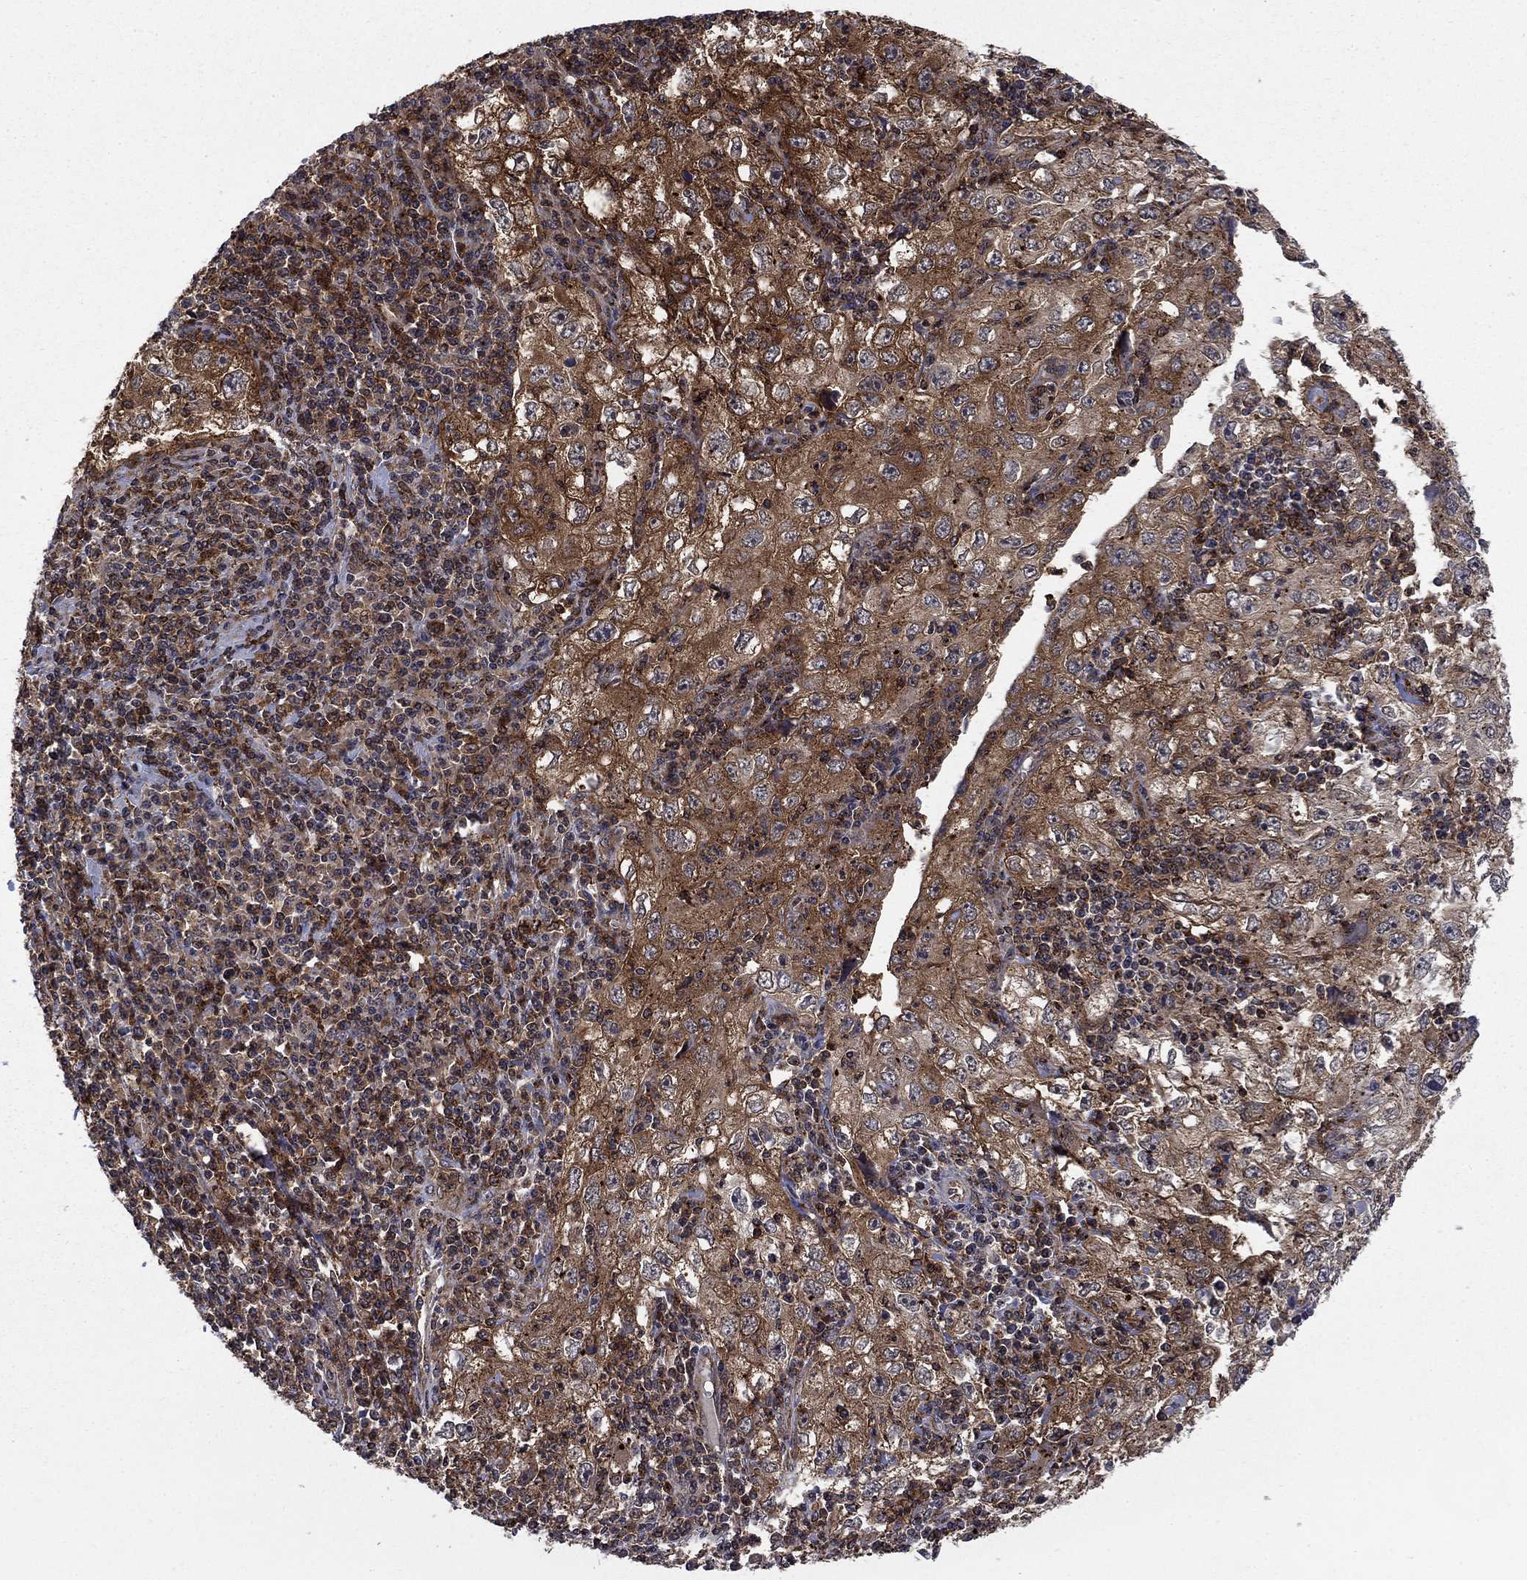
{"staining": {"intensity": "strong", "quantity": "25%-75%", "location": "cytoplasmic/membranous"}, "tissue": "cervical cancer", "cell_type": "Tumor cells", "image_type": "cancer", "snomed": [{"axis": "morphology", "description": "Squamous cell carcinoma, NOS"}, {"axis": "topography", "description": "Cervix"}], "caption": "IHC of squamous cell carcinoma (cervical) exhibits high levels of strong cytoplasmic/membranous positivity in about 25%-75% of tumor cells.", "gene": "IFI35", "patient": {"sex": "female", "age": 24}}